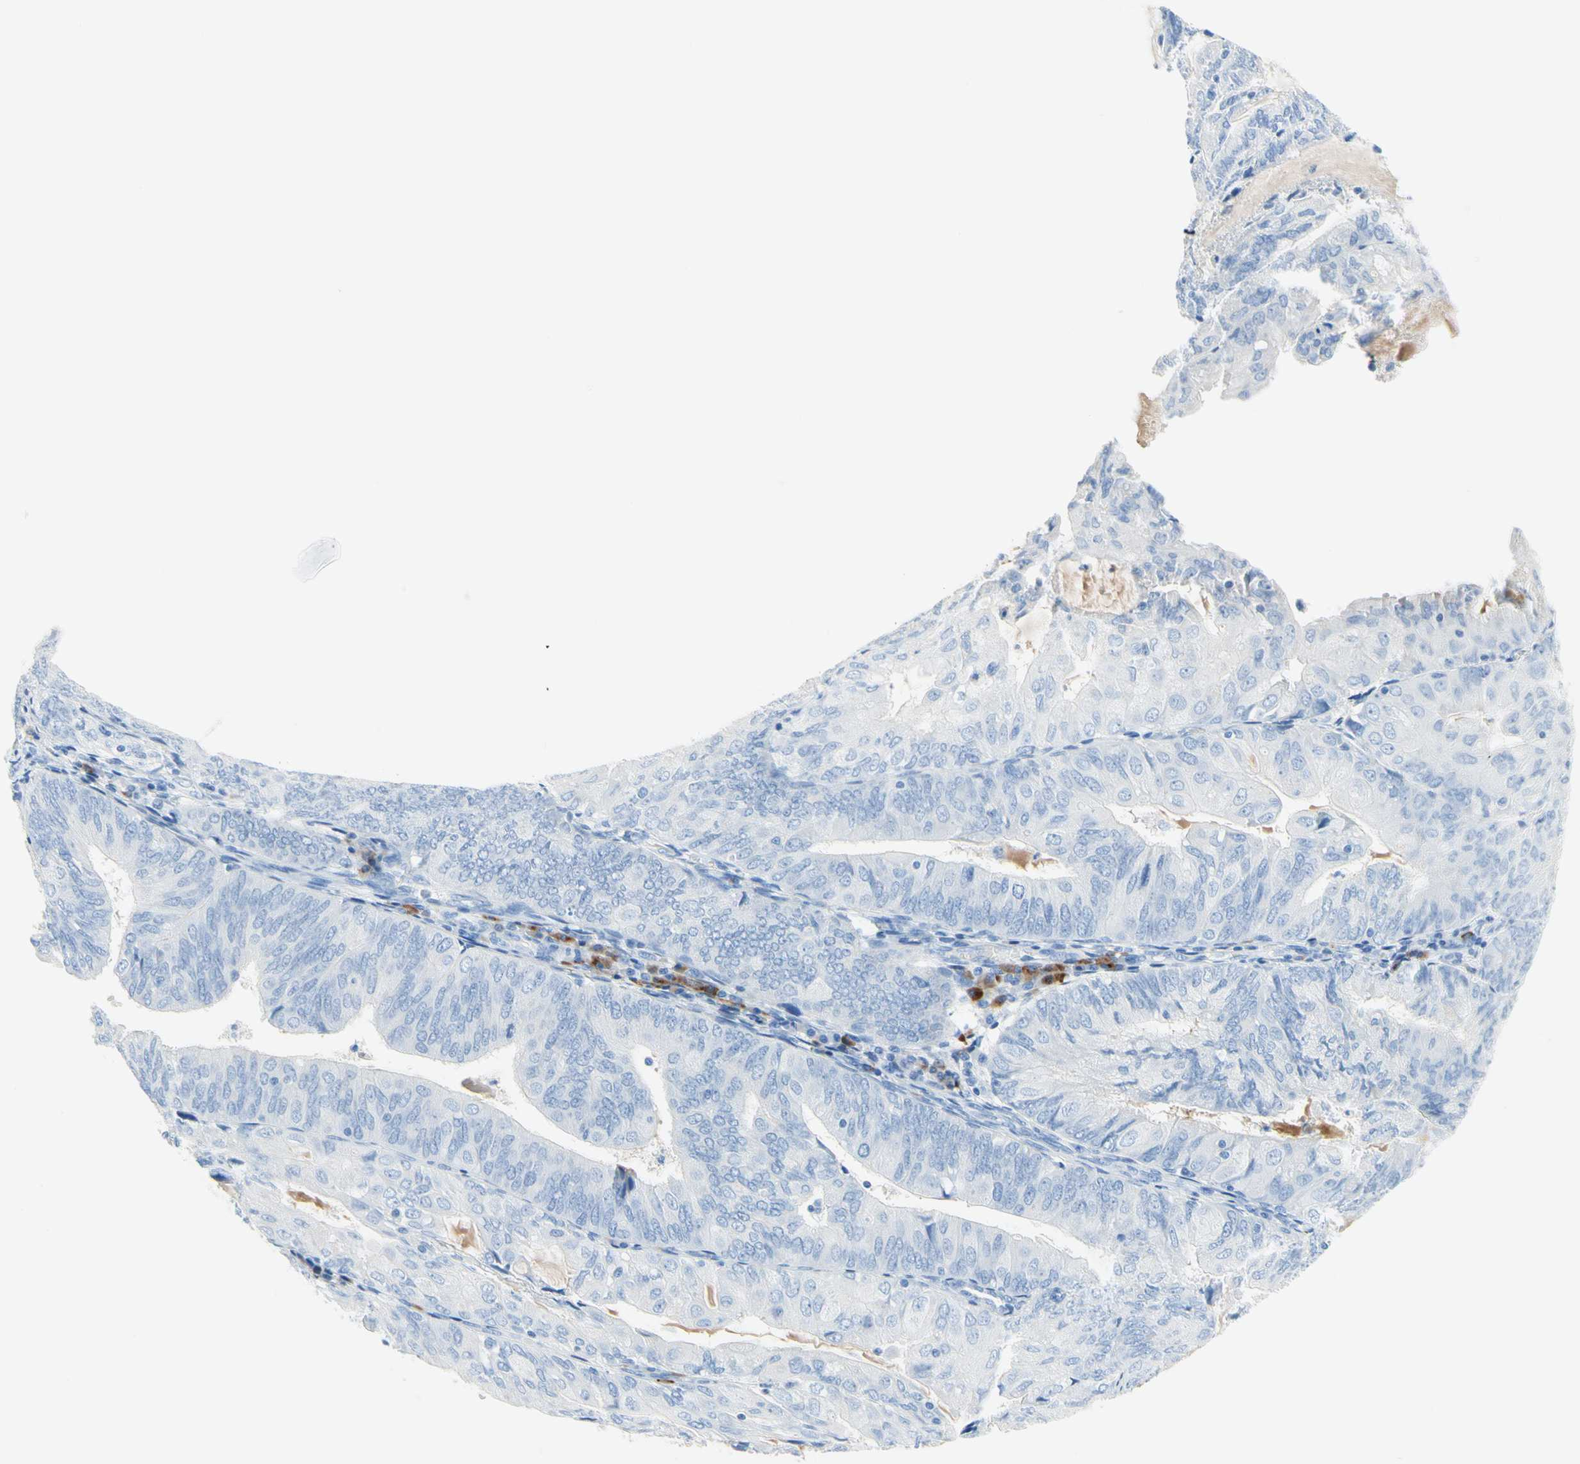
{"staining": {"intensity": "negative", "quantity": "none", "location": "none"}, "tissue": "endometrial cancer", "cell_type": "Tumor cells", "image_type": "cancer", "snomed": [{"axis": "morphology", "description": "Adenocarcinoma, NOS"}, {"axis": "topography", "description": "Endometrium"}], "caption": "IHC of endometrial adenocarcinoma demonstrates no staining in tumor cells. (IHC, brightfield microscopy, high magnification).", "gene": "IL6ST", "patient": {"sex": "female", "age": 81}}